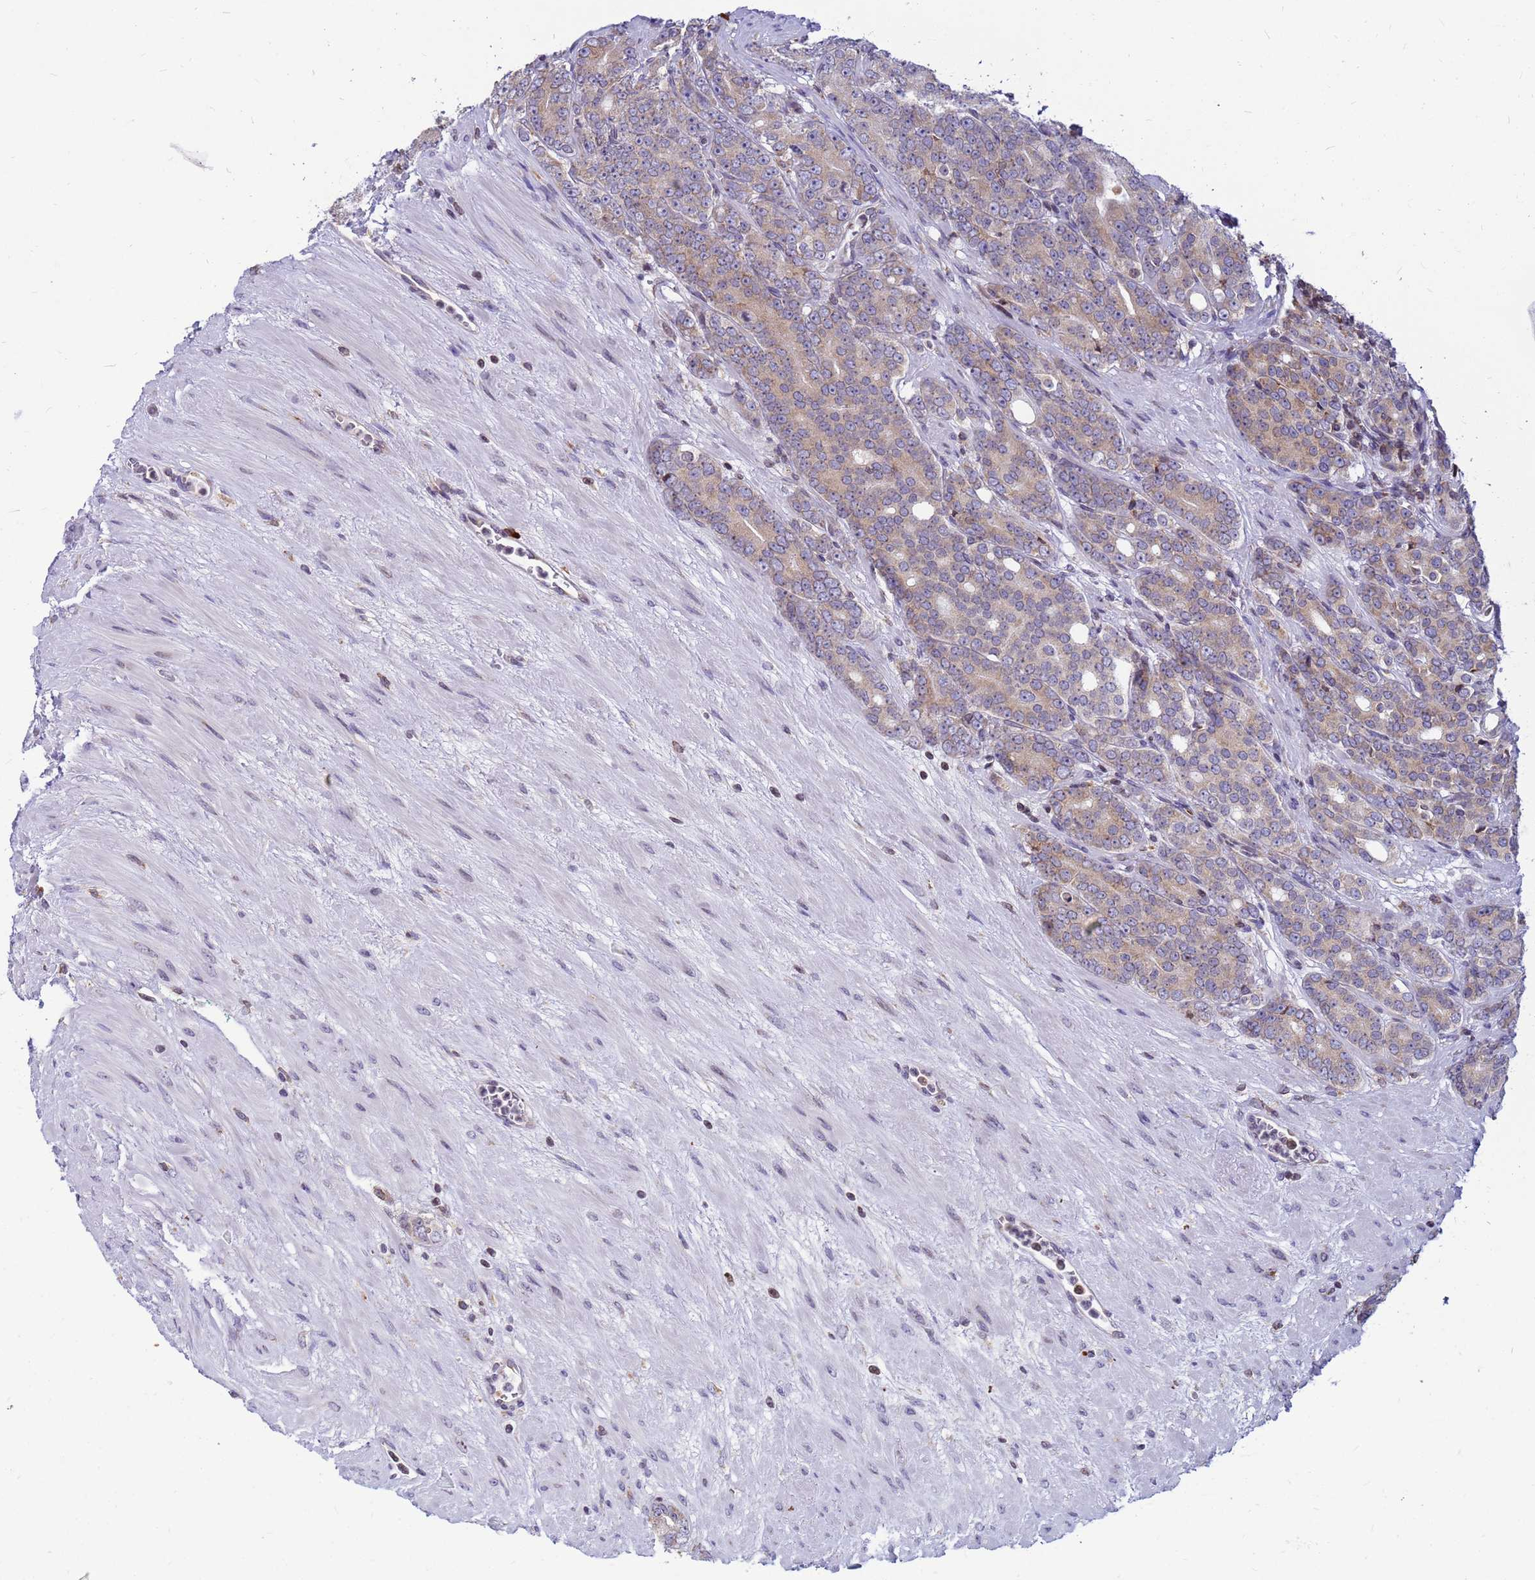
{"staining": {"intensity": "weak", "quantity": ">75%", "location": "cytoplasmic/membranous"}, "tissue": "prostate cancer", "cell_type": "Tumor cells", "image_type": "cancer", "snomed": [{"axis": "morphology", "description": "Adenocarcinoma, High grade"}, {"axis": "topography", "description": "Prostate"}], "caption": "Brown immunohistochemical staining in human adenocarcinoma (high-grade) (prostate) displays weak cytoplasmic/membranous expression in approximately >75% of tumor cells. The protein is shown in brown color, while the nuclei are stained blue.", "gene": "SSR4", "patient": {"sex": "male", "age": 64}}